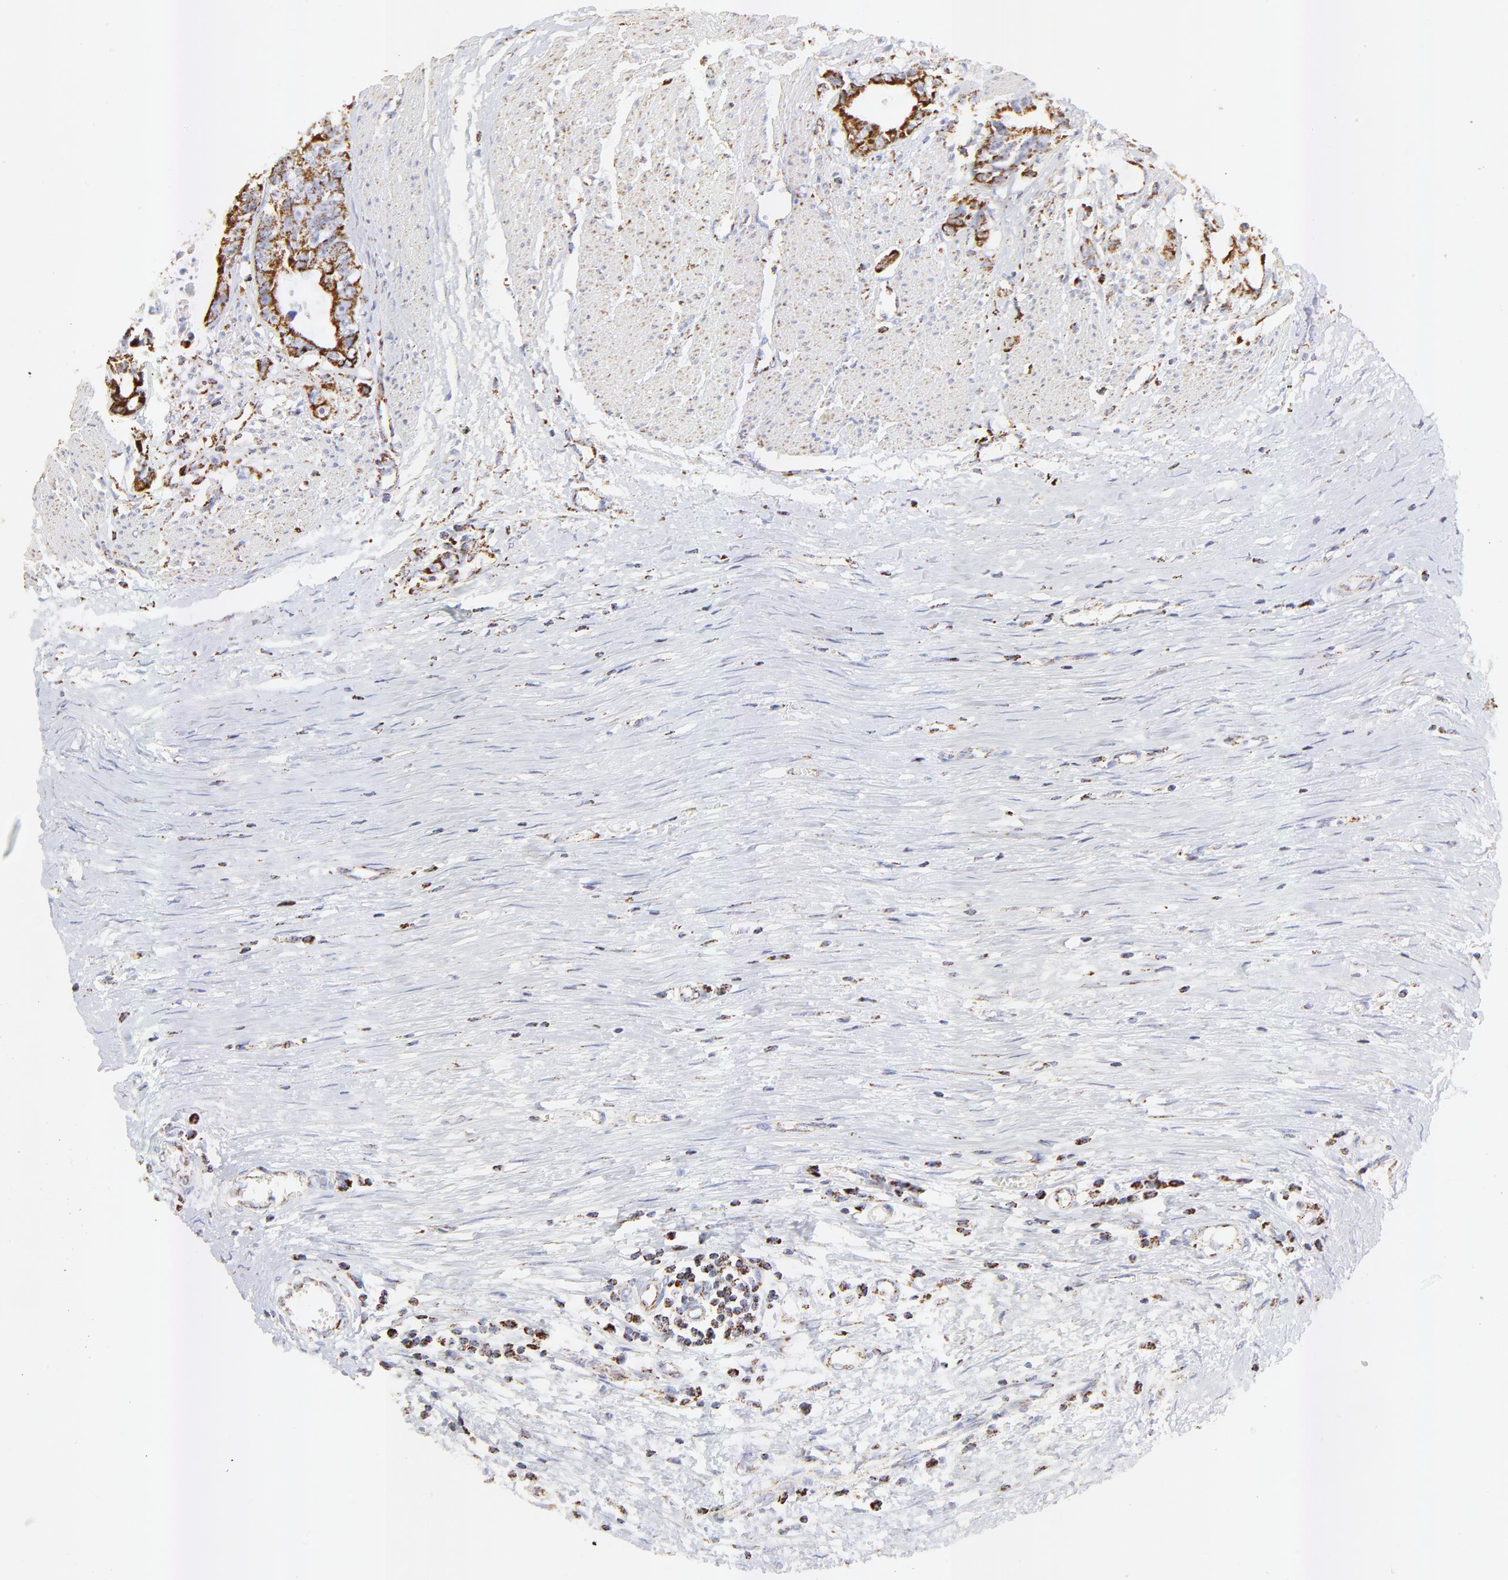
{"staining": {"intensity": "strong", "quantity": ">75%", "location": "cytoplasmic/membranous"}, "tissue": "colorectal cancer", "cell_type": "Tumor cells", "image_type": "cancer", "snomed": [{"axis": "morphology", "description": "Adenocarcinoma, NOS"}, {"axis": "topography", "description": "Rectum"}], "caption": "Colorectal cancer stained with a protein marker displays strong staining in tumor cells.", "gene": "COX4I1", "patient": {"sex": "female", "age": 98}}